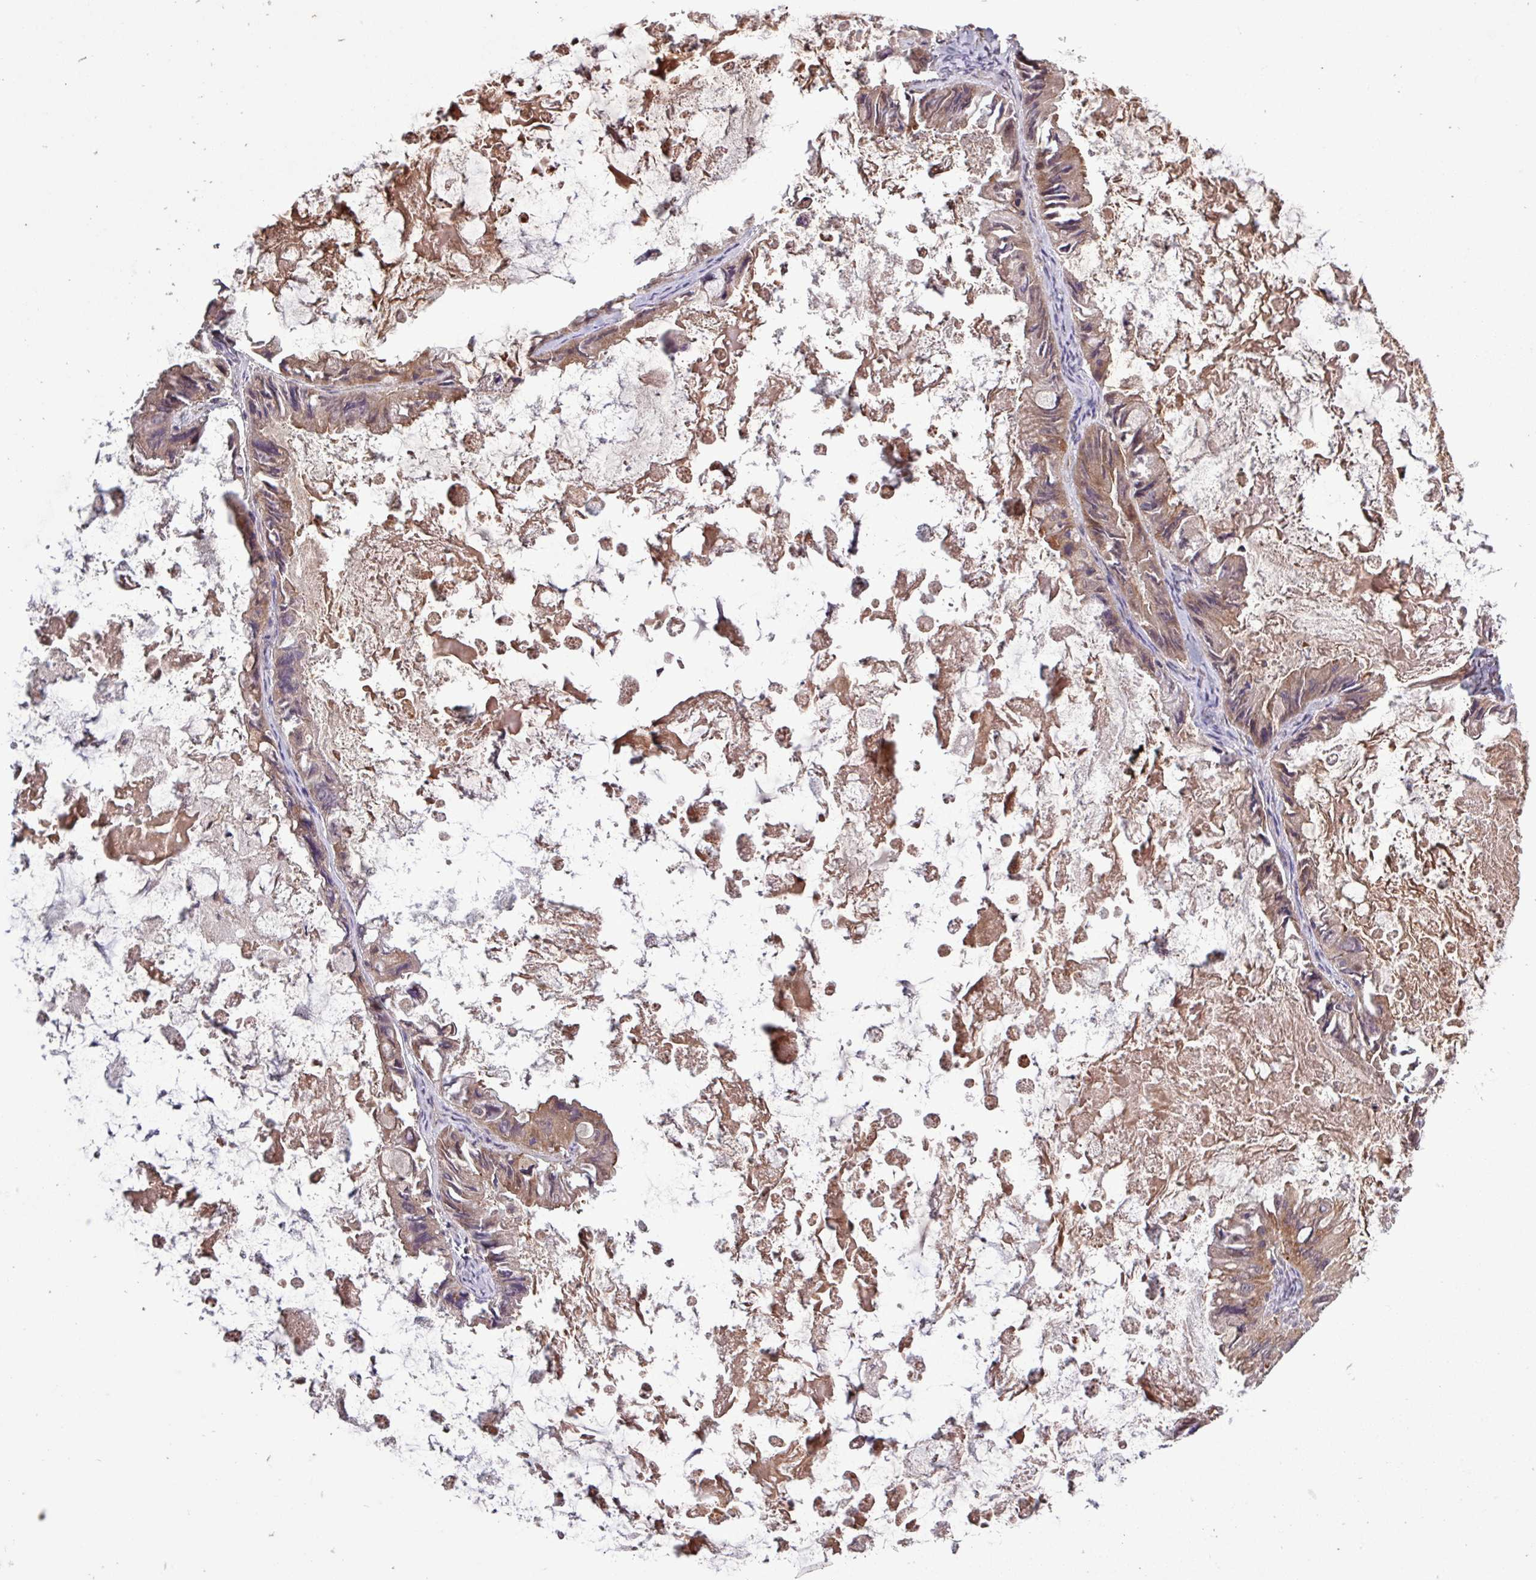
{"staining": {"intensity": "moderate", "quantity": ">75%", "location": "cytoplasmic/membranous"}, "tissue": "ovarian cancer", "cell_type": "Tumor cells", "image_type": "cancer", "snomed": [{"axis": "morphology", "description": "Cystadenocarcinoma, mucinous, NOS"}, {"axis": "topography", "description": "Ovary"}], "caption": "A photomicrograph of mucinous cystadenocarcinoma (ovarian) stained for a protein shows moderate cytoplasmic/membranous brown staining in tumor cells.", "gene": "TRABD2A", "patient": {"sex": "female", "age": 61}}